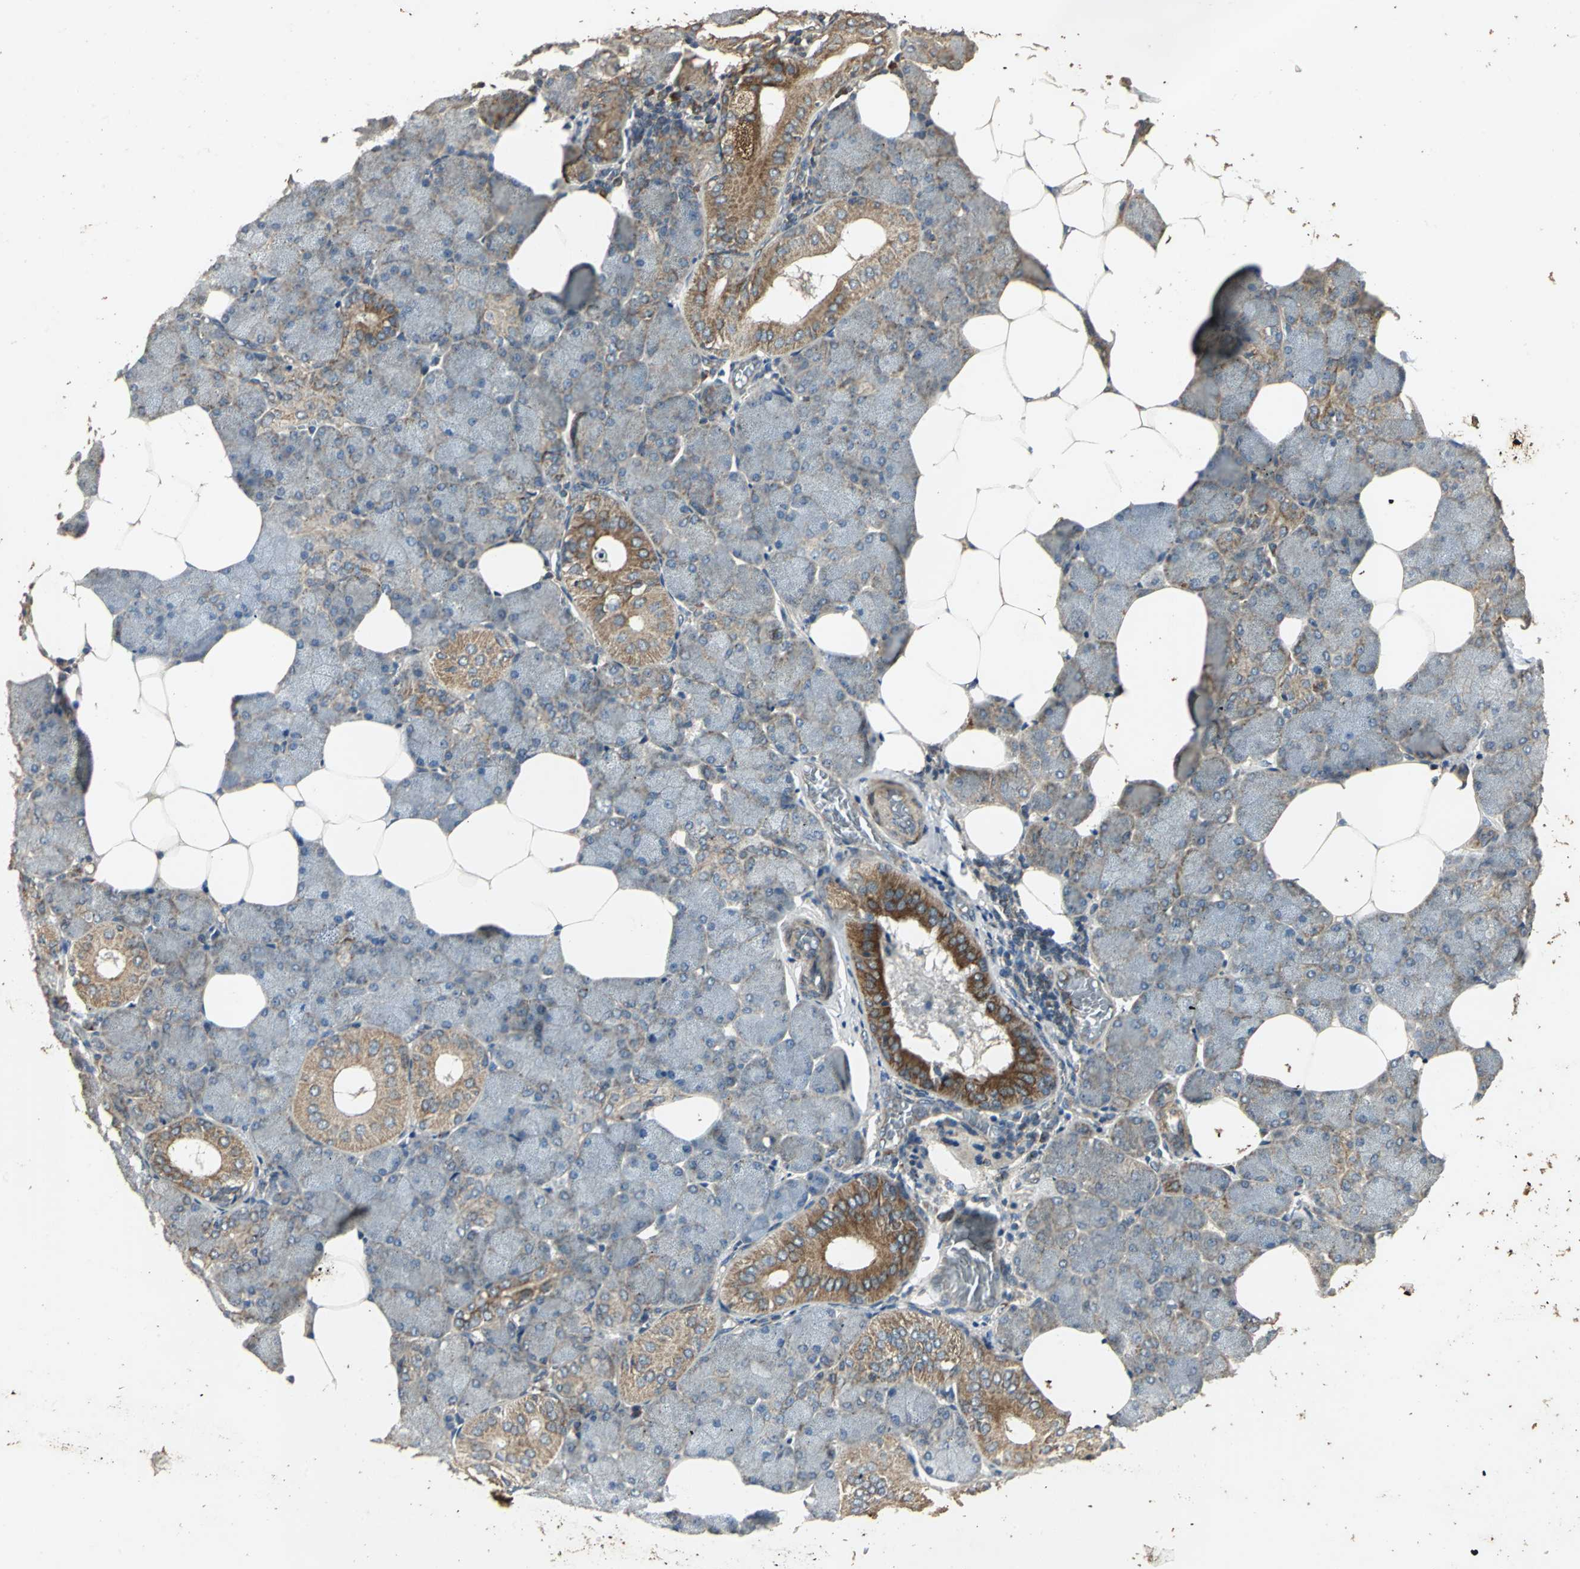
{"staining": {"intensity": "strong", "quantity": "25%-75%", "location": "cytoplasmic/membranous"}, "tissue": "salivary gland", "cell_type": "Glandular cells", "image_type": "normal", "snomed": [{"axis": "morphology", "description": "Normal tissue, NOS"}, {"axis": "morphology", "description": "Adenoma, NOS"}, {"axis": "topography", "description": "Salivary gland"}], "caption": "Immunohistochemistry (IHC) micrograph of benign salivary gland: salivary gland stained using IHC shows high levels of strong protein expression localized specifically in the cytoplasmic/membranous of glandular cells, appearing as a cytoplasmic/membranous brown color.", "gene": "KANK1", "patient": {"sex": "female", "age": 32}}